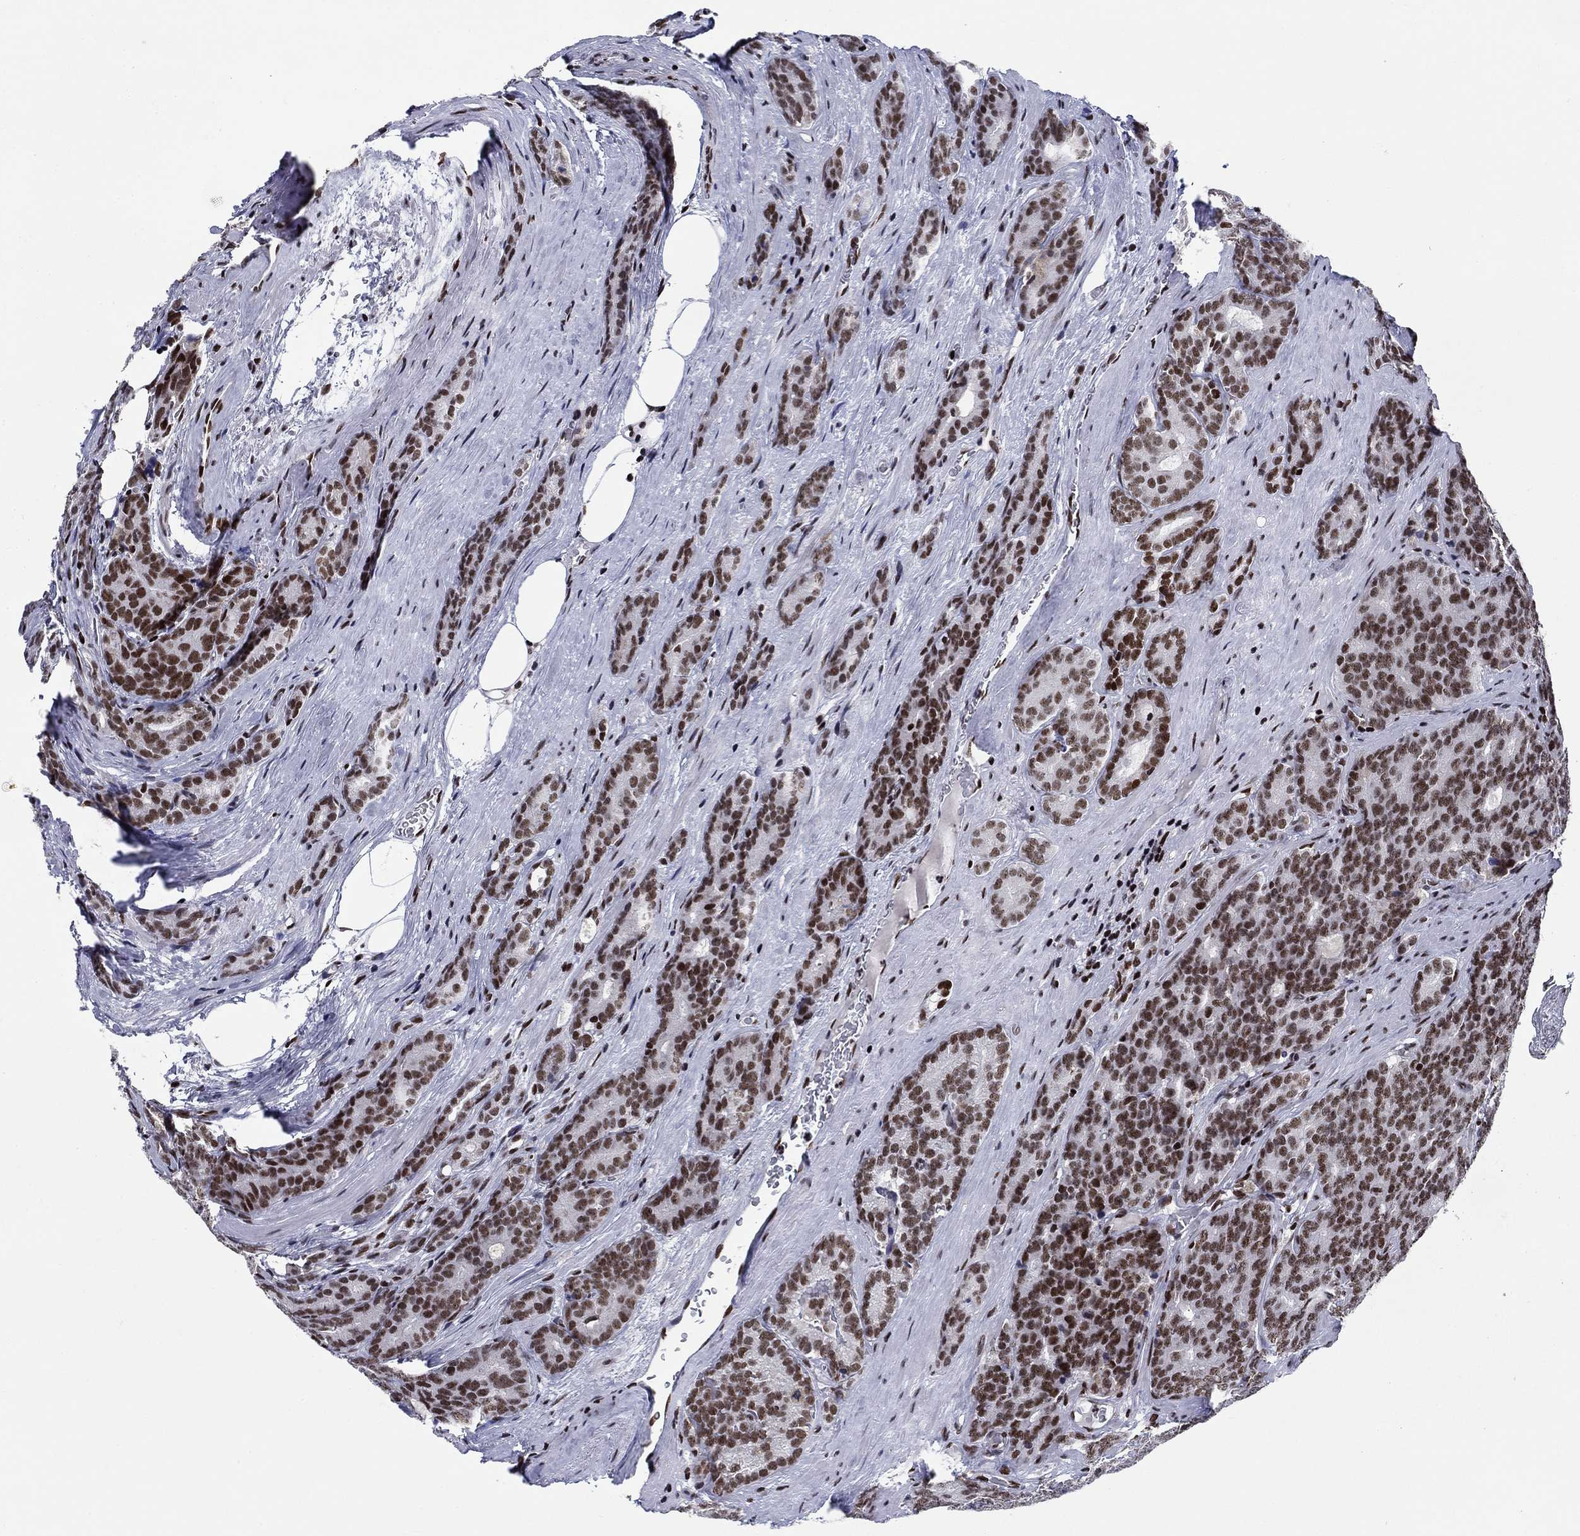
{"staining": {"intensity": "strong", "quantity": ">75%", "location": "nuclear"}, "tissue": "prostate cancer", "cell_type": "Tumor cells", "image_type": "cancer", "snomed": [{"axis": "morphology", "description": "Adenocarcinoma, NOS"}, {"axis": "topography", "description": "Prostate"}], "caption": "High-magnification brightfield microscopy of prostate adenocarcinoma stained with DAB (brown) and counterstained with hematoxylin (blue). tumor cells exhibit strong nuclear positivity is identified in about>75% of cells.", "gene": "RPRD1B", "patient": {"sex": "male", "age": 71}}